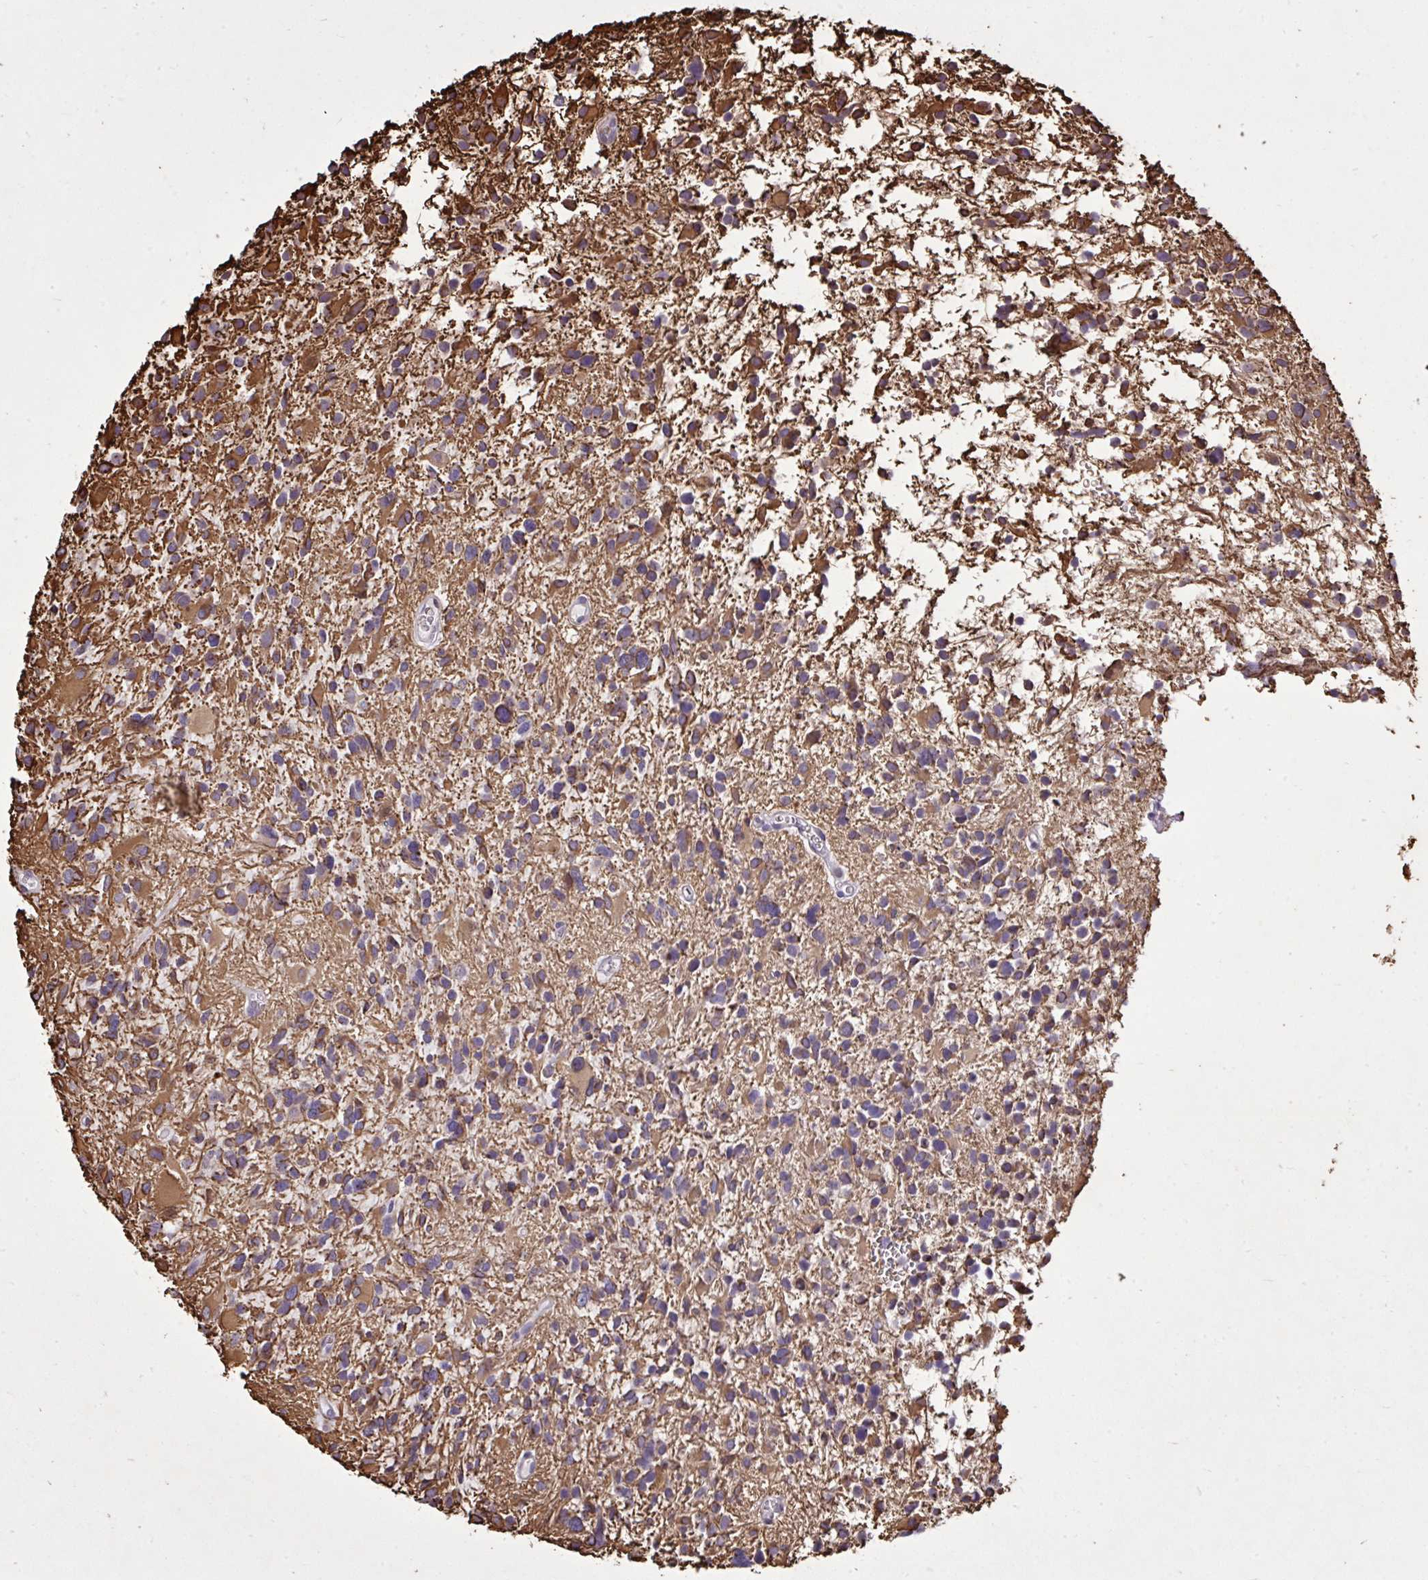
{"staining": {"intensity": "moderate", "quantity": ">75%", "location": "cytoplasmic/membranous"}, "tissue": "glioma", "cell_type": "Tumor cells", "image_type": "cancer", "snomed": [{"axis": "morphology", "description": "Glioma, malignant, High grade"}, {"axis": "topography", "description": "Brain"}], "caption": "IHC micrograph of neoplastic tissue: glioma stained using IHC demonstrates medium levels of moderate protein expression localized specifically in the cytoplasmic/membranous of tumor cells, appearing as a cytoplasmic/membranous brown color.", "gene": "CYP20A1", "patient": {"sex": "female", "age": 11}}